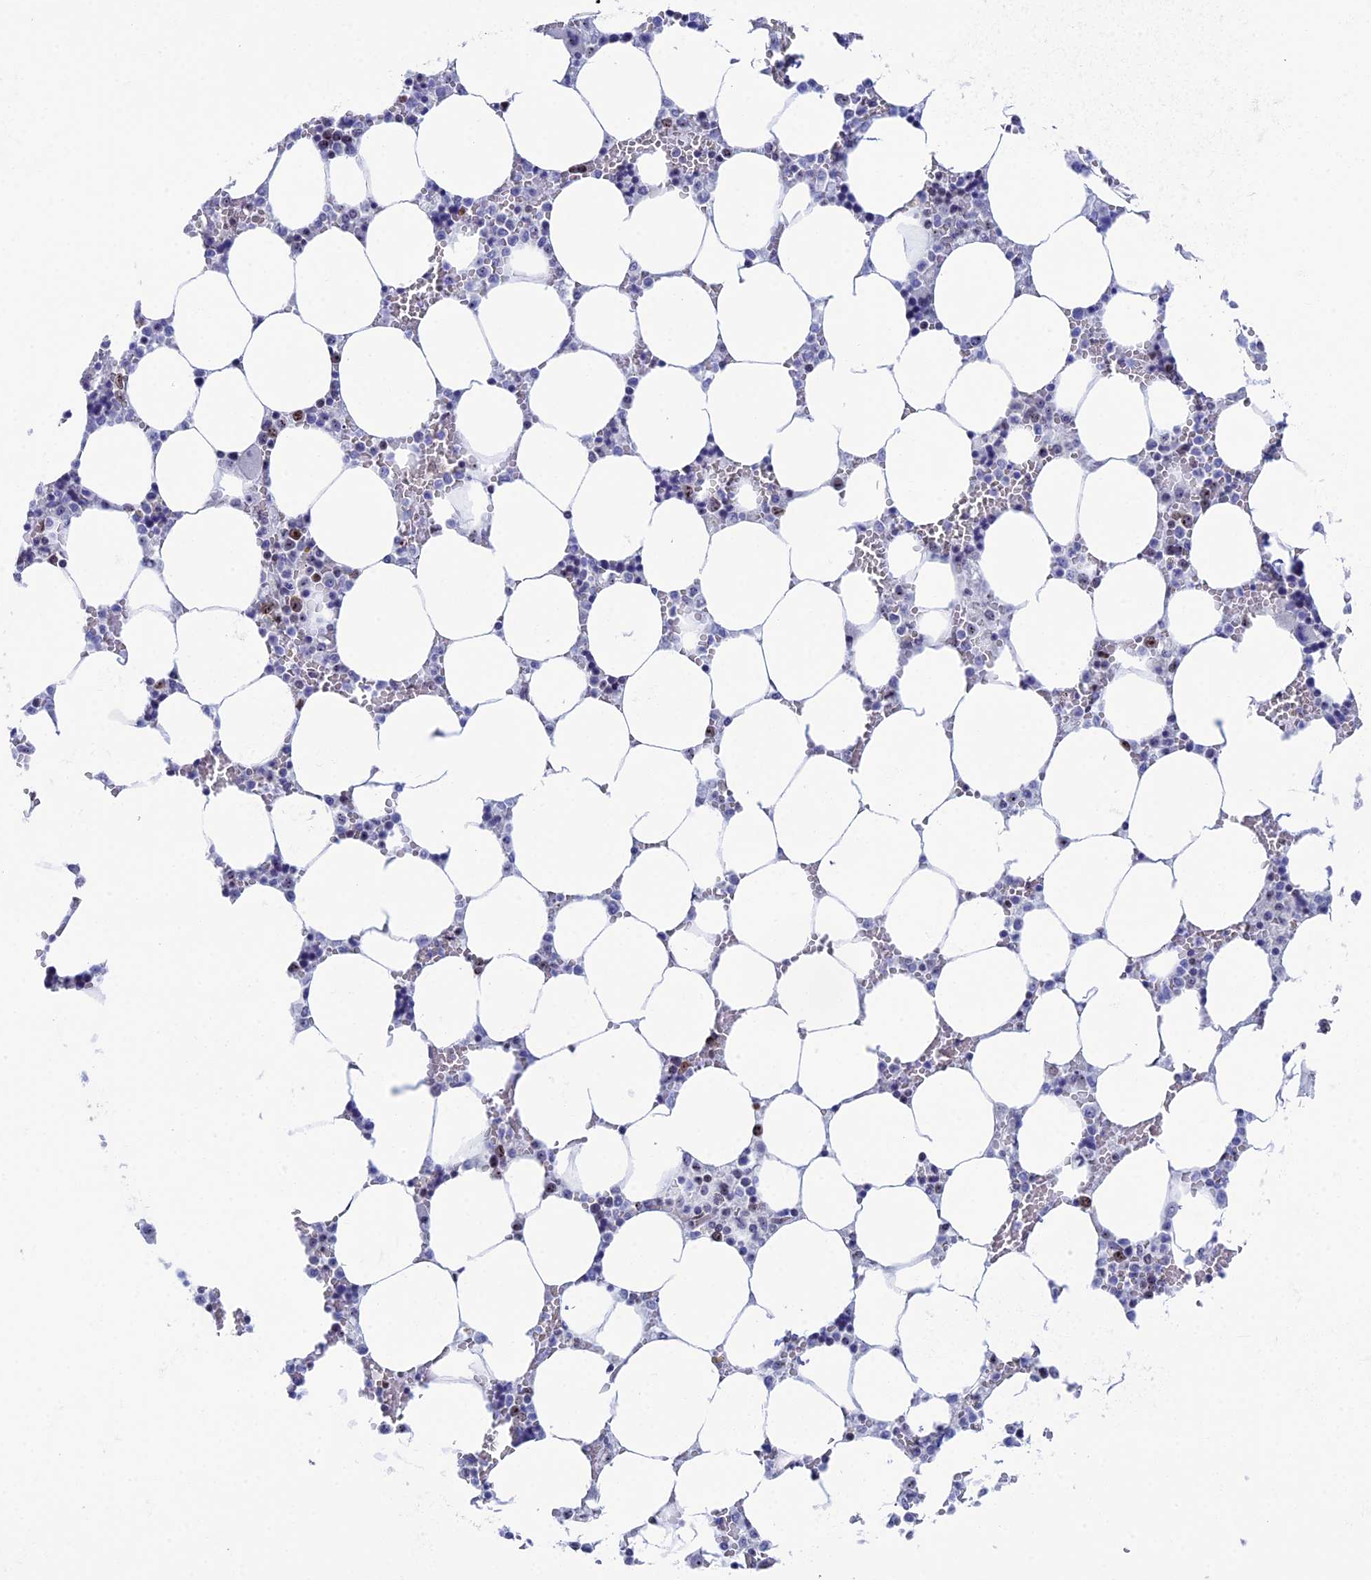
{"staining": {"intensity": "moderate", "quantity": "<25%", "location": "nuclear"}, "tissue": "bone marrow", "cell_type": "Hematopoietic cells", "image_type": "normal", "snomed": [{"axis": "morphology", "description": "Normal tissue, NOS"}, {"axis": "topography", "description": "Bone marrow"}], "caption": "A low amount of moderate nuclear expression is appreciated in about <25% of hematopoietic cells in benign bone marrow. The protein of interest is stained brown, and the nuclei are stained in blue (DAB IHC with brightfield microscopy, high magnification).", "gene": "CCDC86", "patient": {"sex": "male", "age": 64}}